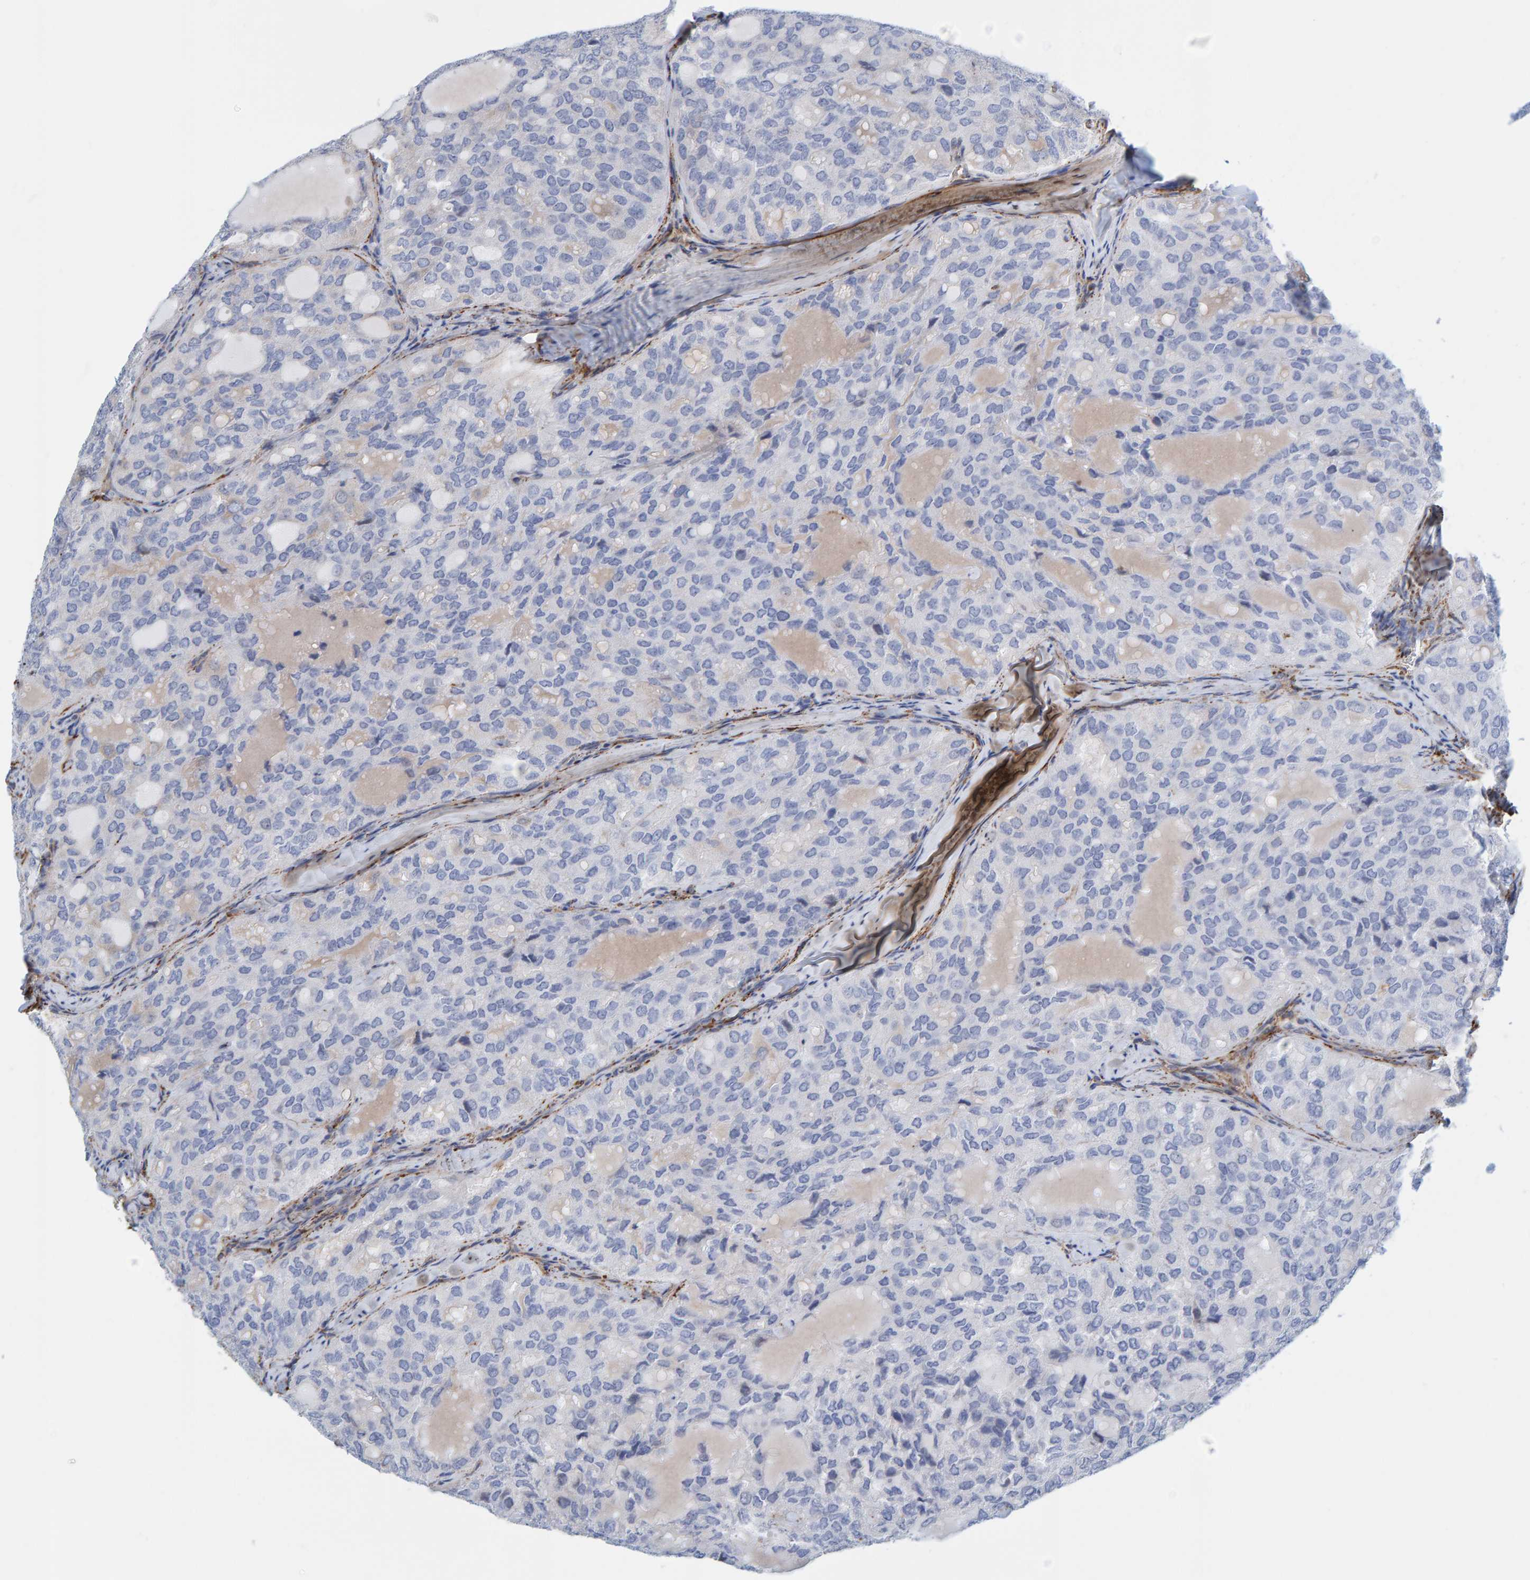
{"staining": {"intensity": "weak", "quantity": "<25%", "location": "cytoplasmic/membranous"}, "tissue": "thyroid cancer", "cell_type": "Tumor cells", "image_type": "cancer", "snomed": [{"axis": "morphology", "description": "Follicular adenoma carcinoma, NOS"}, {"axis": "topography", "description": "Thyroid gland"}], "caption": "There is no significant staining in tumor cells of thyroid cancer (follicular adenoma carcinoma).", "gene": "MAP1B", "patient": {"sex": "male", "age": 75}}